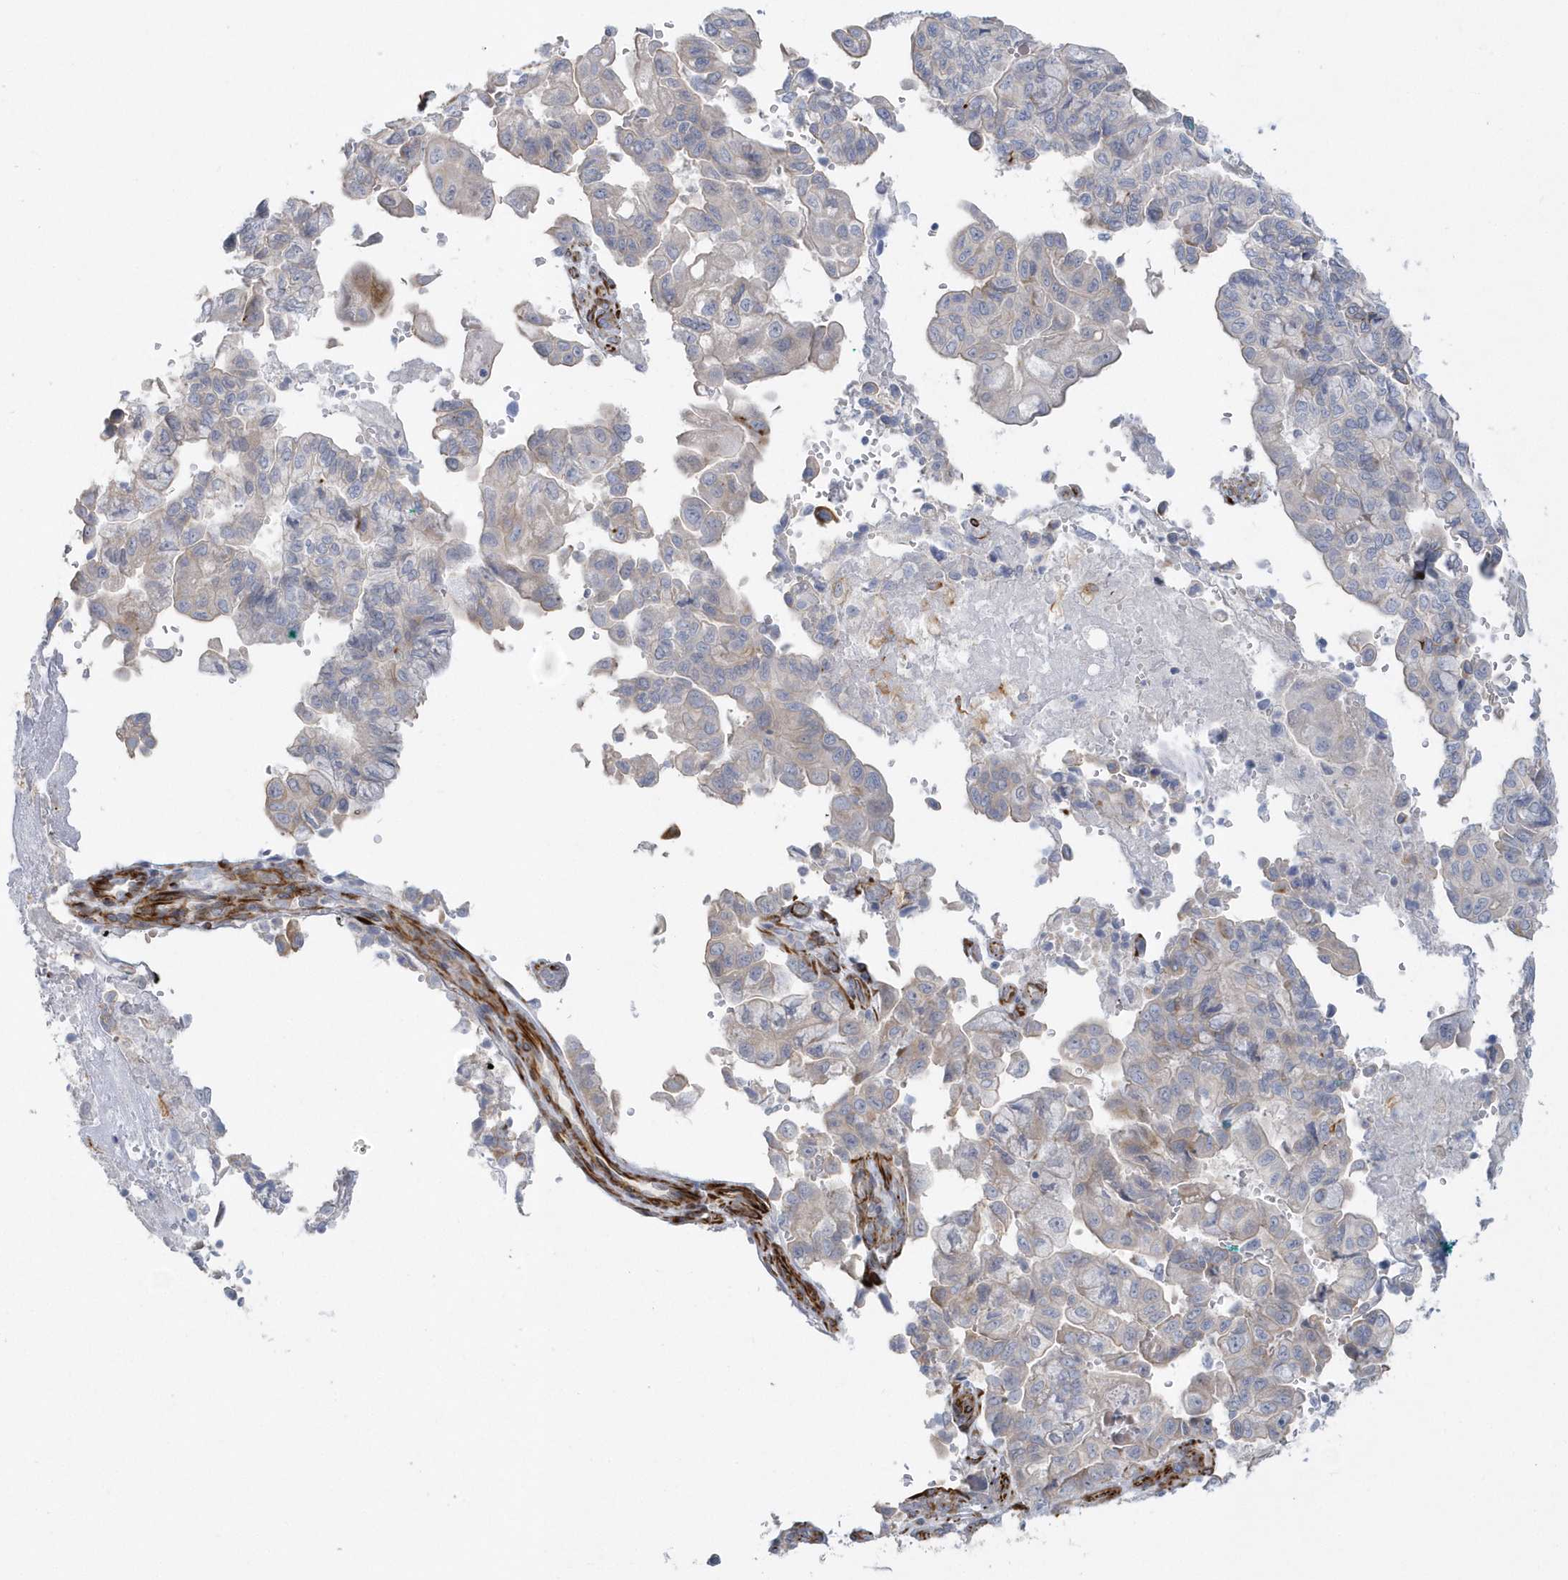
{"staining": {"intensity": "negative", "quantity": "none", "location": "none"}, "tissue": "pancreatic cancer", "cell_type": "Tumor cells", "image_type": "cancer", "snomed": [{"axis": "morphology", "description": "Adenocarcinoma, NOS"}, {"axis": "topography", "description": "Pancreas"}], "caption": "There is no significant expression in tumor cells of adenocarcinoma (pancreatic).", "gene": "PPIL6", "patient": {"sex": "male", "age": 51}}